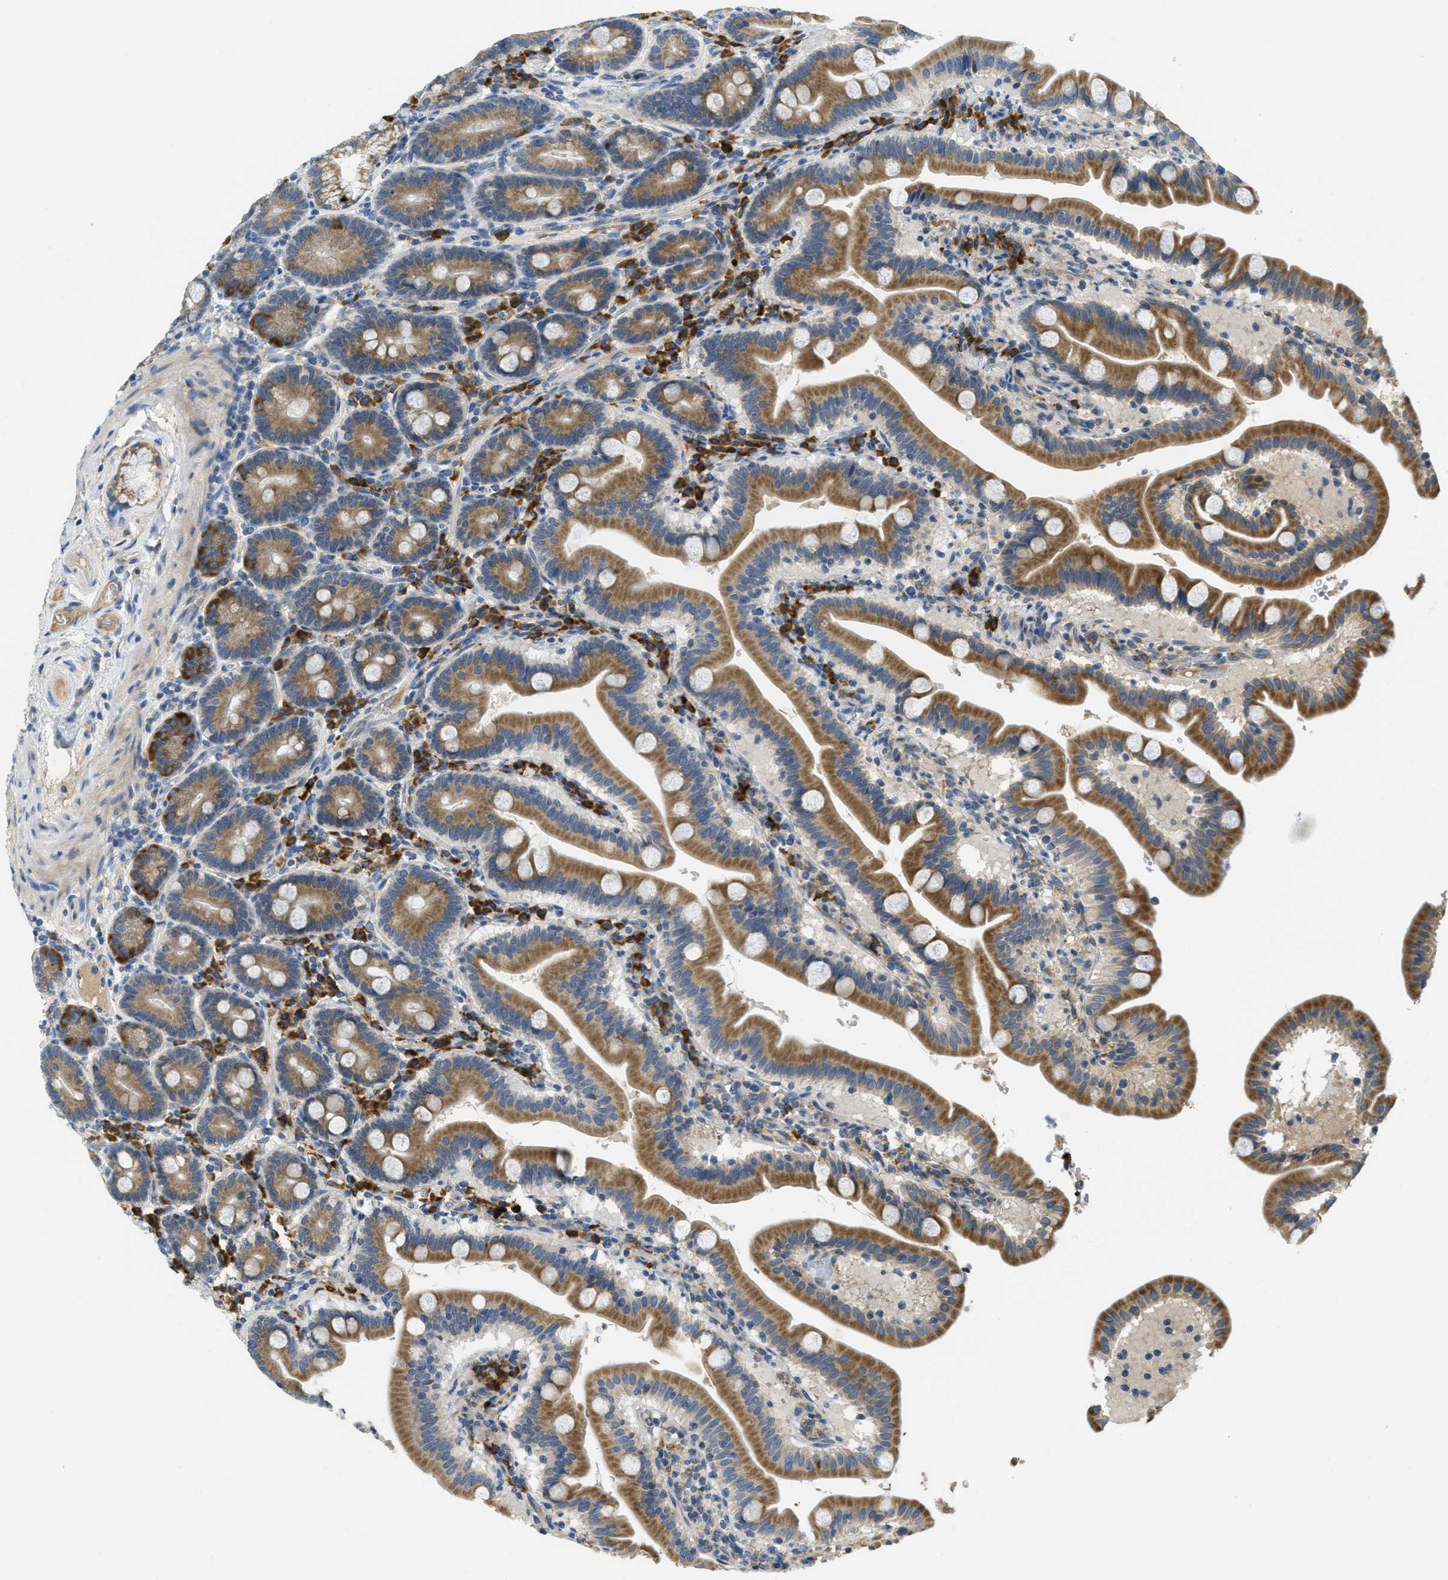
{"staining": {"intensity": "moderate", "quantity": ">75%", "location": "cytoplasmic/membranous"}, "tissue": "colon", "cell_type": "Endothelial cells", "image_type": "normal", "snomed": [{"axis": "morphology", "description": "Normal tissue, NOS"}, {"axis": "topography", "description": "Colon"}], "caption": "About >75% of endothelial cells in normal human colon display moderate cytoplasmic/membranous protein staining as visualized by brown immunohistochemical staining.", "gene": "SSR1", "patient": {"sex": "female", "age": 80}}